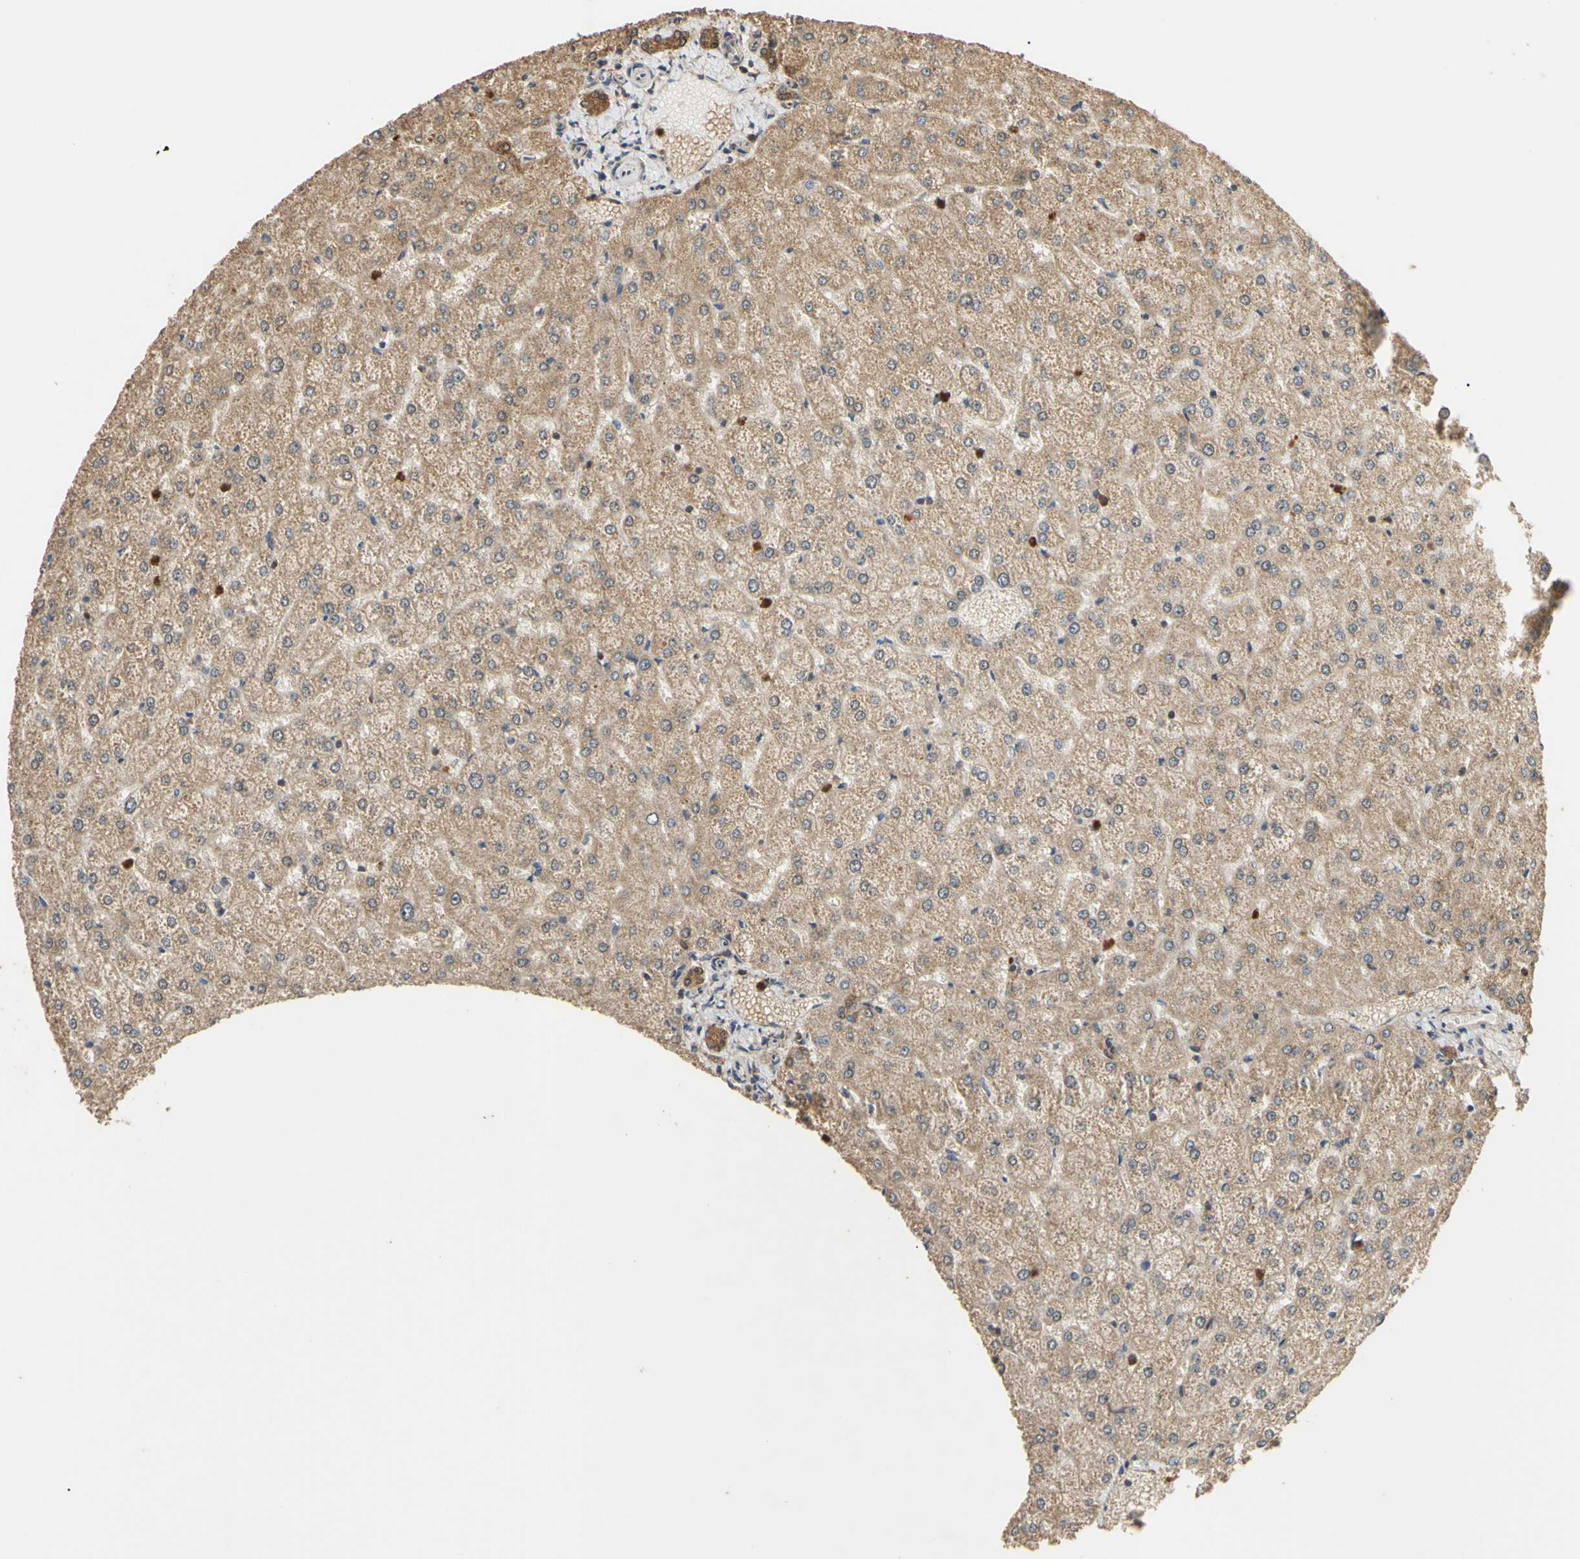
{"staining": {"intensity": "strong", "quantity": ">75%", "location": "cytoplasmic/membranous"}, "tissue": "liver", "cell_type": "Cholangiocytes", "image_type": "normal", "snomed": [{"axis": "morphology", "description": "Normal tissue, NOS"}, {"axis": "topography", "description": "Liver"}], "caption": "High-magnification brightfield microscopy of unremarkable liver stained with DAB (brown) and counterstained with hematoxylin (blue). cholangiocytes exhibit strong cytoplasmic/membranous expression is present in approximately>75% of cells. Ihc stains the protein of interest in brown and the nuclei are stained blue.", "gene": "CTTN", "patient": {"sex": "female", "age": 32}}